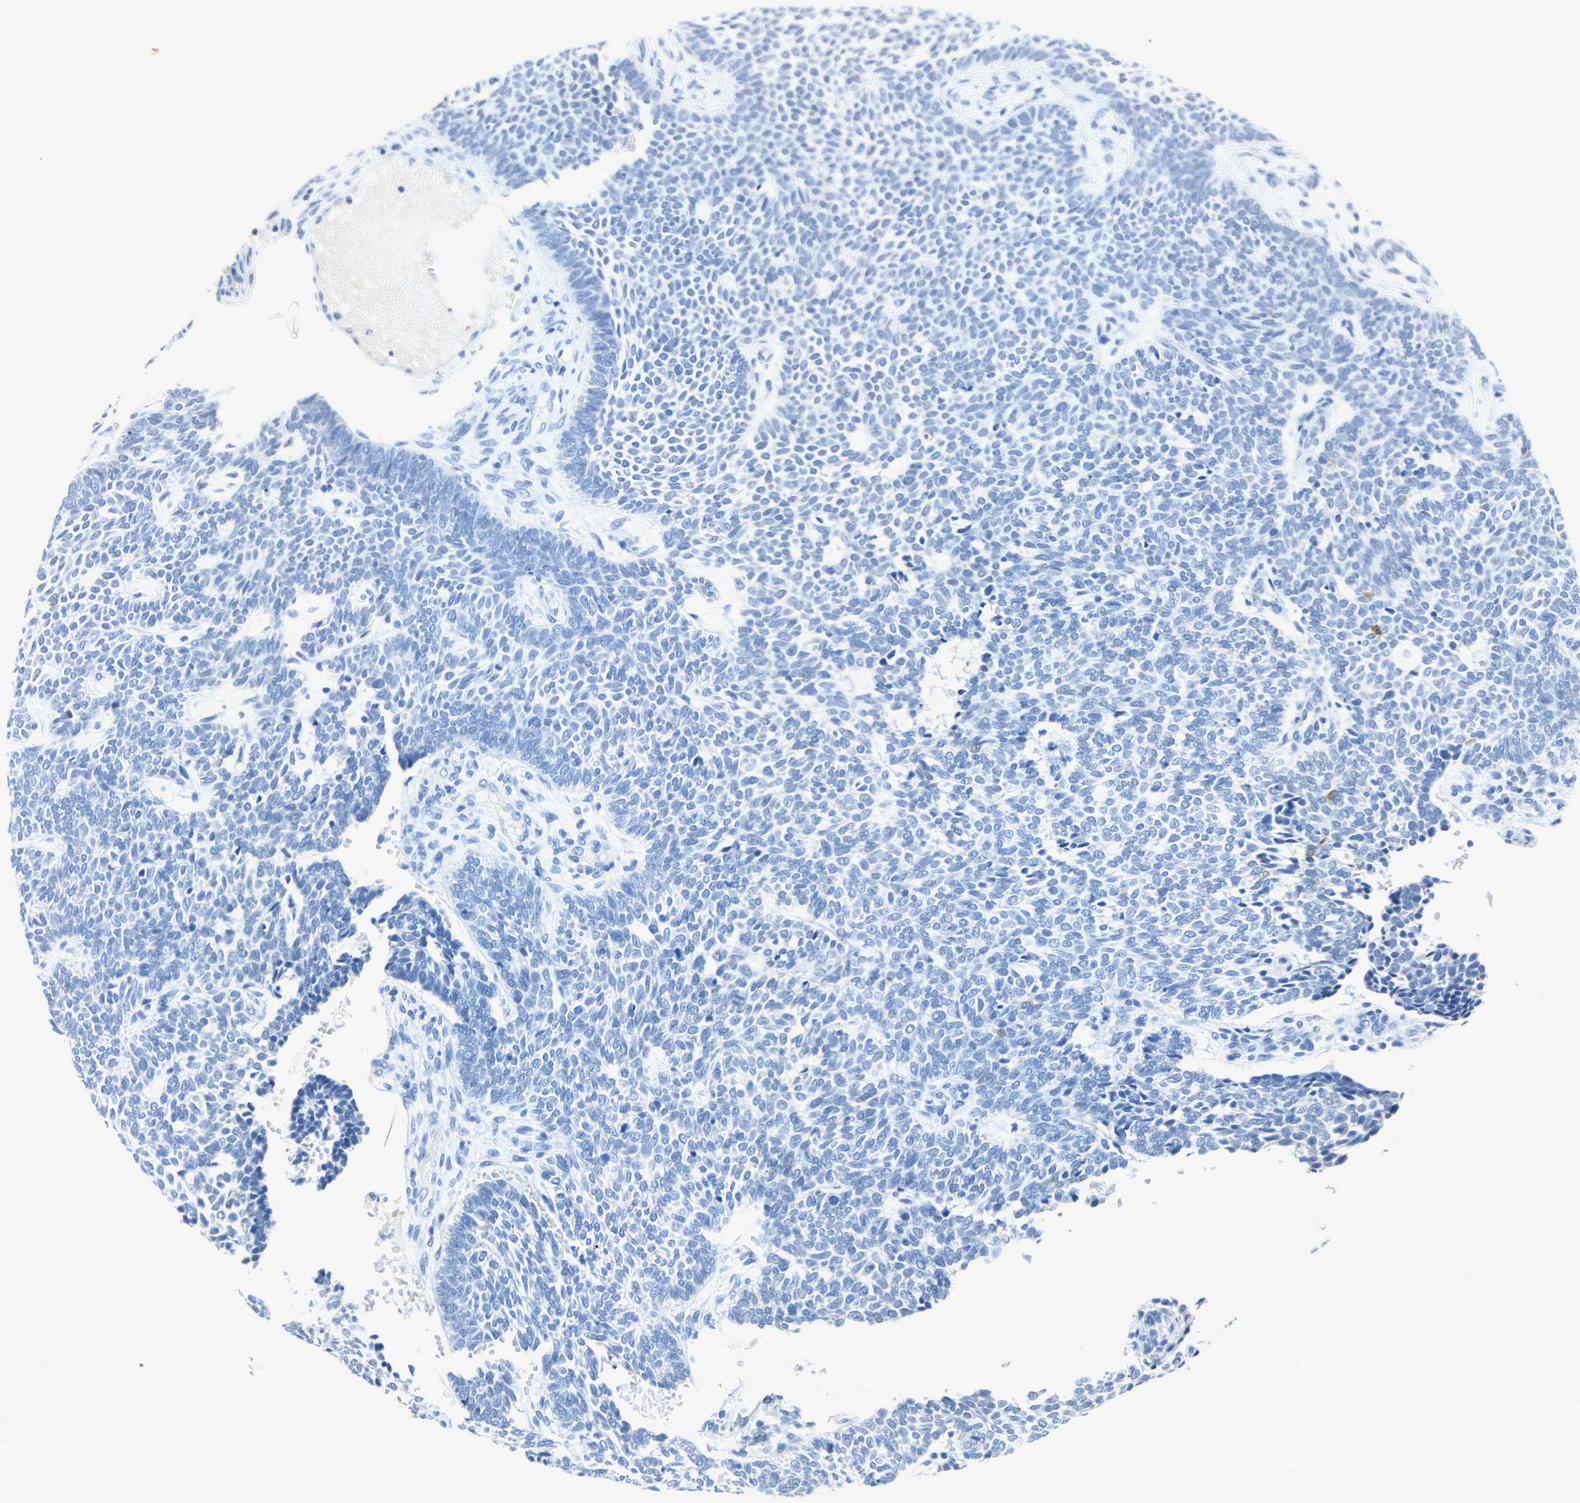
{"staining": {"intensity": "negative", "quantity": "none", "location": "none"}, "tissue": "skin cancer", "cell_type": "Tumor cells", "image_type": "cancer", "snomed": [{"axis": "morphology", "description": "Normal tissue, NOS"}, {"axis": "morphology", "description": "Basal cell carcinoma"}, {"axis": "topography", "description": "Skin"}], "caption": "Tumor cells are negative for brown protein staining in skin cancer.", "gene": "CA3", "patient": {"sex": "male", "age": 87}}